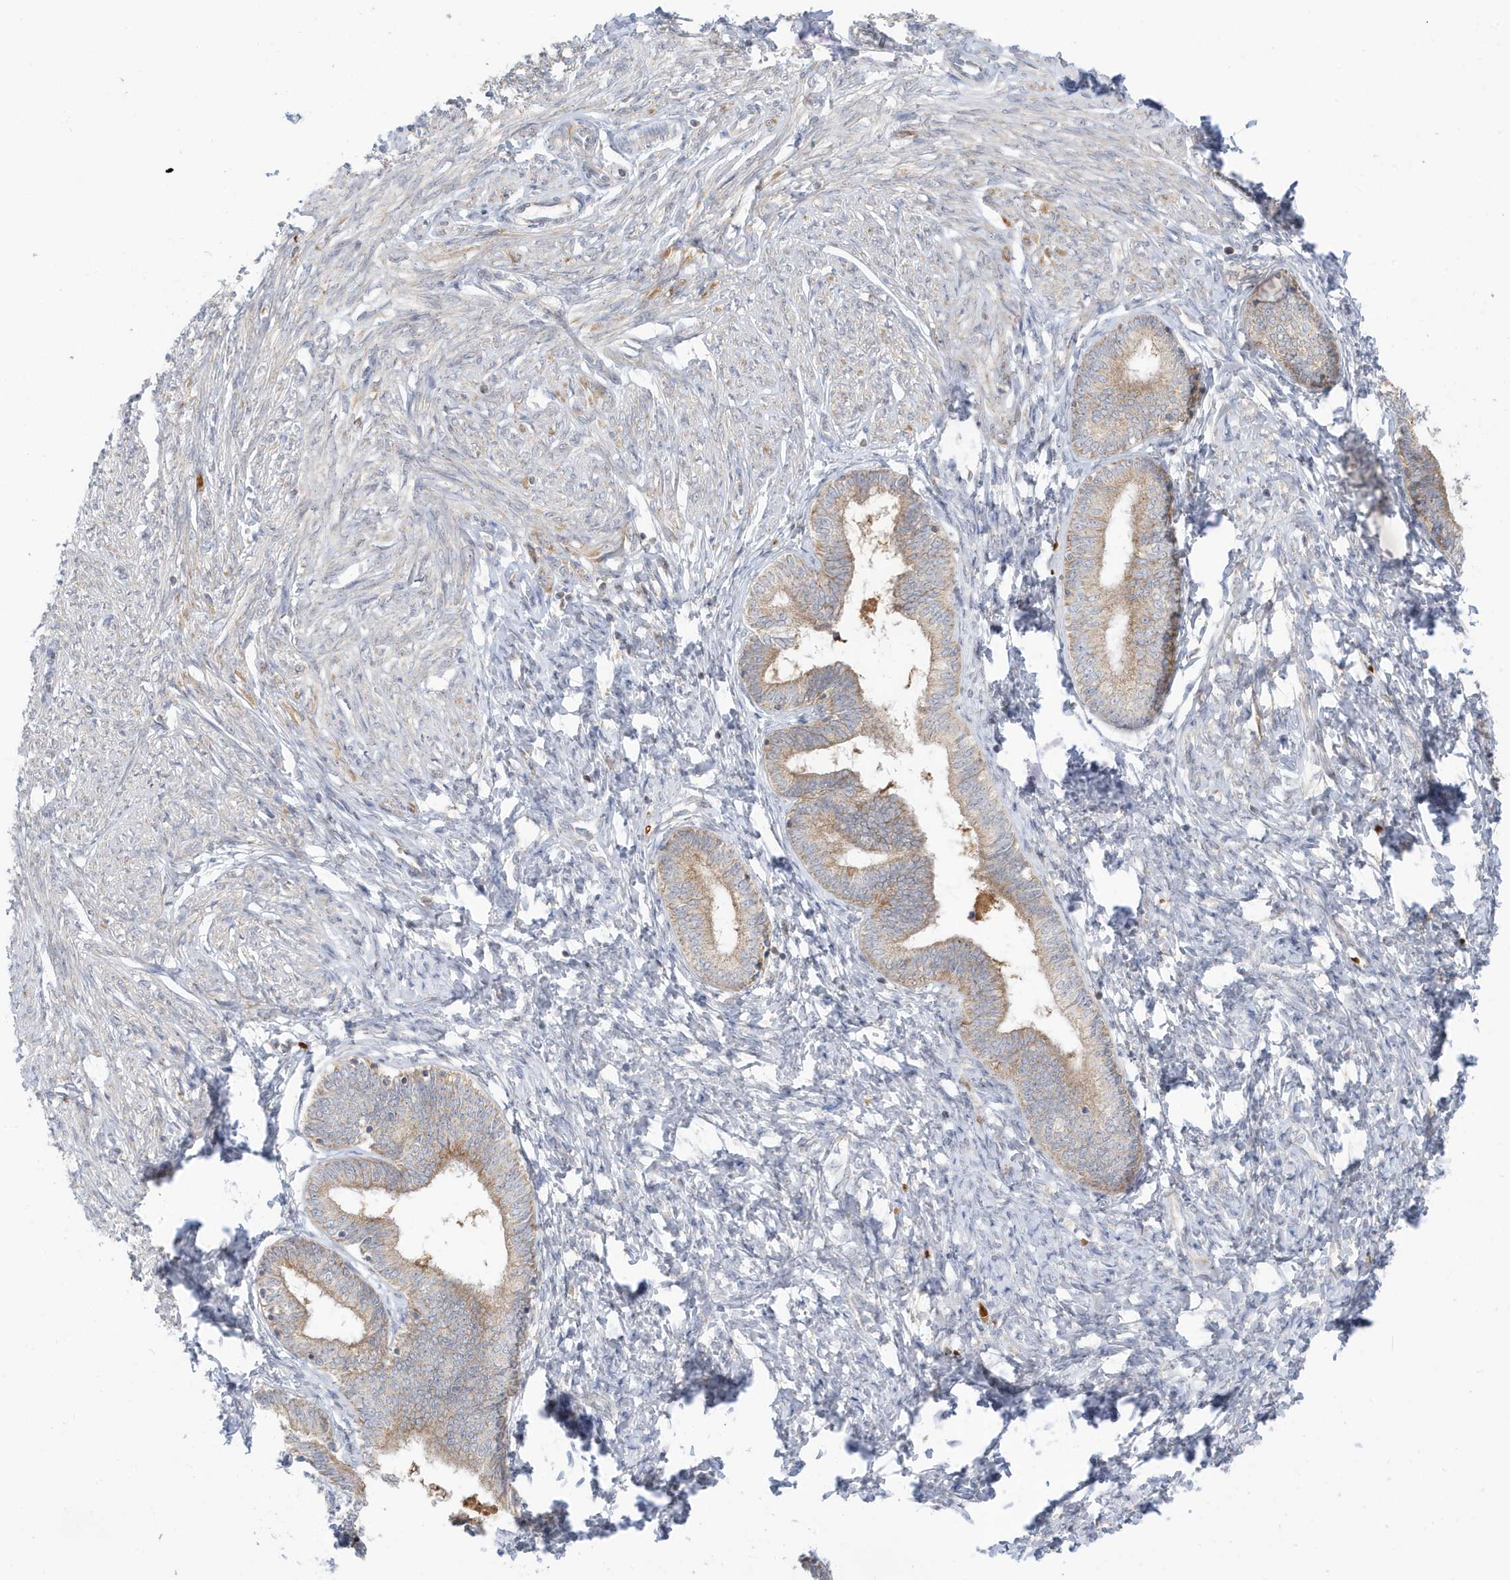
{"staining": {"intensity": "negative", "quantity": "none", "location": "none"}, "tissue": "endometrium", "cell_type": "Cells in endometrial stroma", "image_type": "normal", "snomed": [{"axis": "morphology", "description": "Normal tissue, NOS"}, {"axis": "topography", "description": "Endometrium"}], "caption": "A high-resolution histopathology image shows immunohistochemistry staining of normal endometrium, which shows no significant expression in cells in endometrial stroma. The staining is performed using DAB brown chromogen with nuclei counter-stained in using hematoxylin.", "gene": "NPPC", "patient": {"sex": "female", "age": 72}}